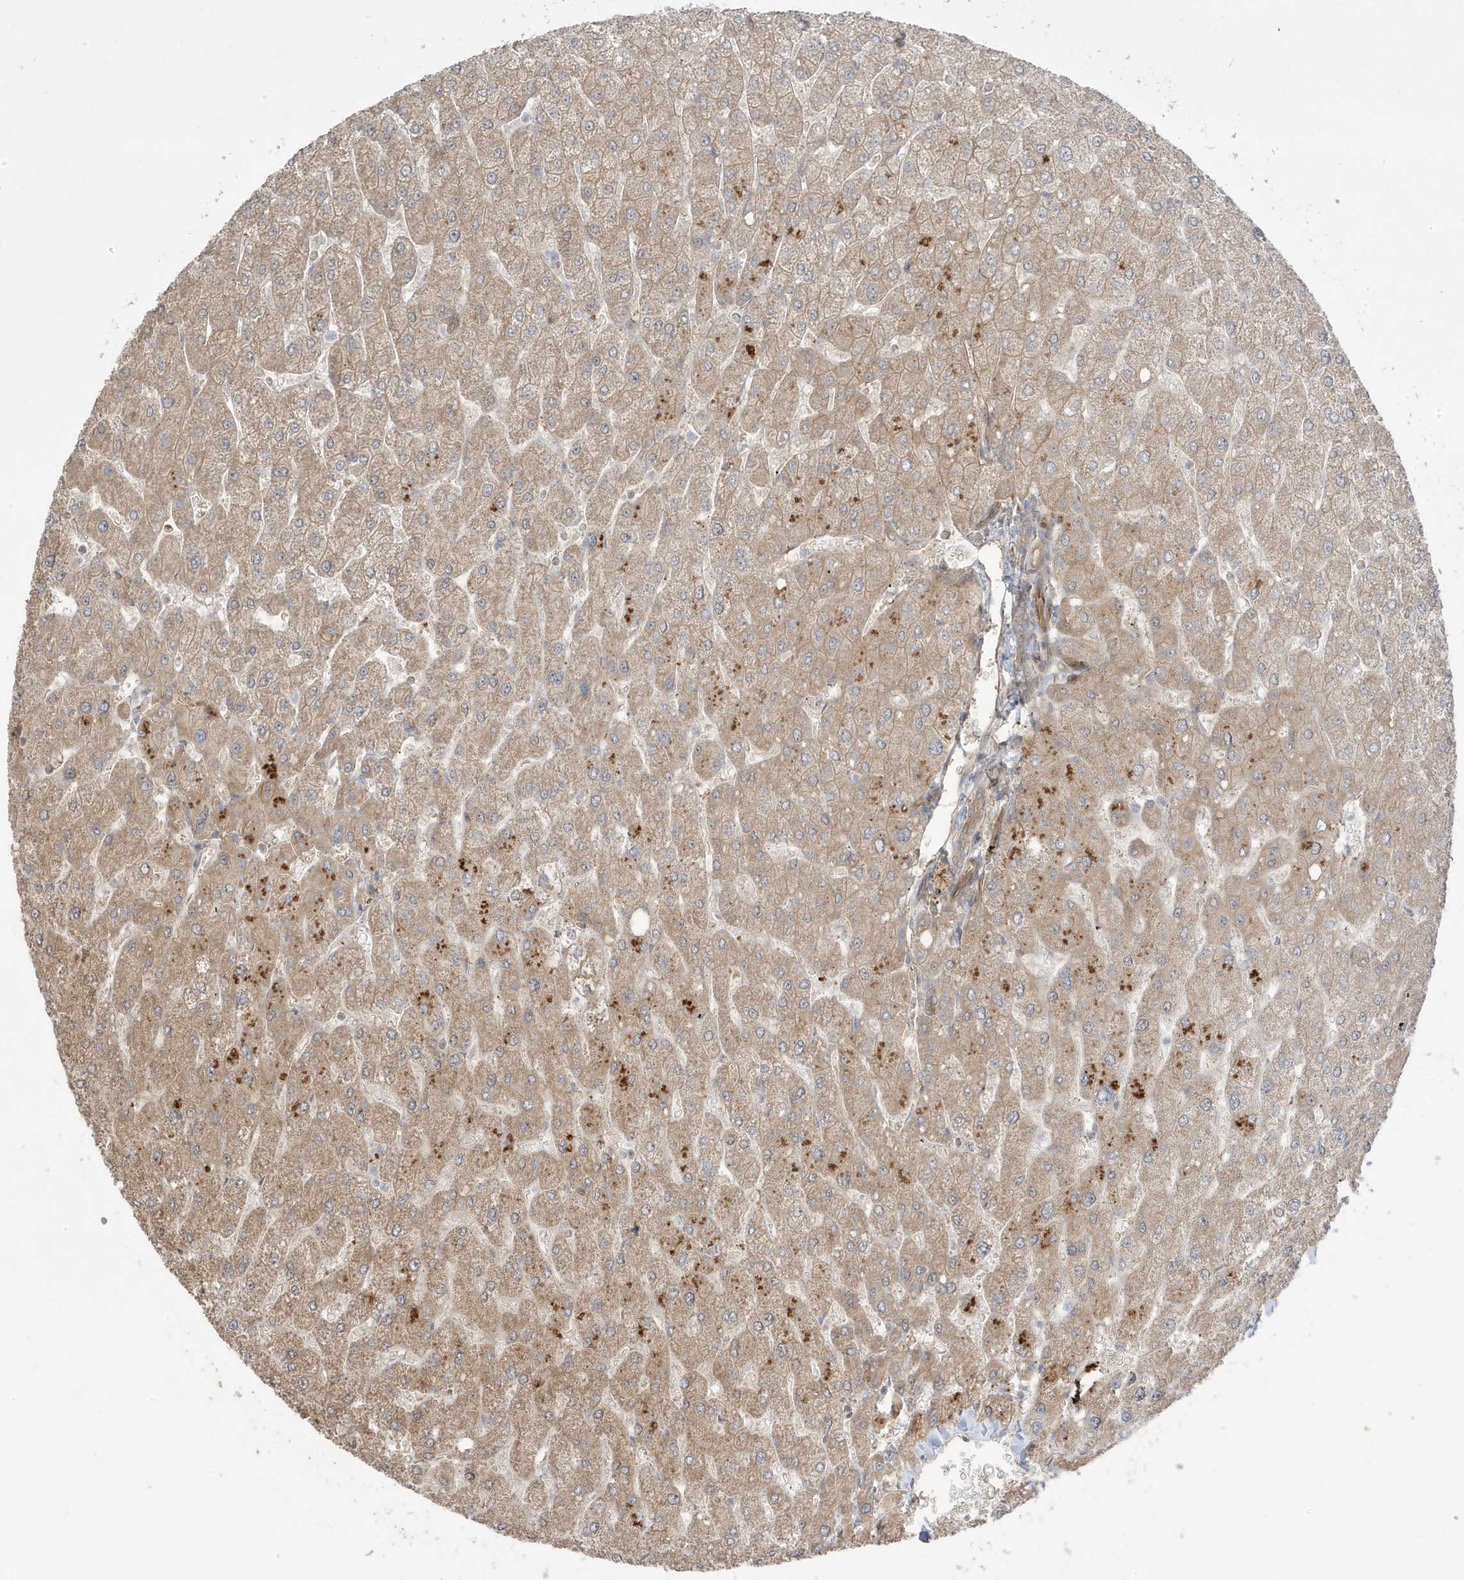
{"staining": {"intensity": "weak", "quantity": ">75%", "location": "cytoplasmic/membranous"}, "tissue": "liver", "cell_type": "Cholangiocytes", "image_type": "normal", "snomed": [{"axis": "morphology", "description": "Normal tissue, NOS"}, {"axis": "topography", "description": "Liver"}], "caption": "The micrograph reveals staining of unremarkable liver, revealing weak cytoplasmic/membranous protein staining (brown color) within cholangiocytes.", "gene": "DNAJC12", "patient": {"sex": "male", "age": 55}}